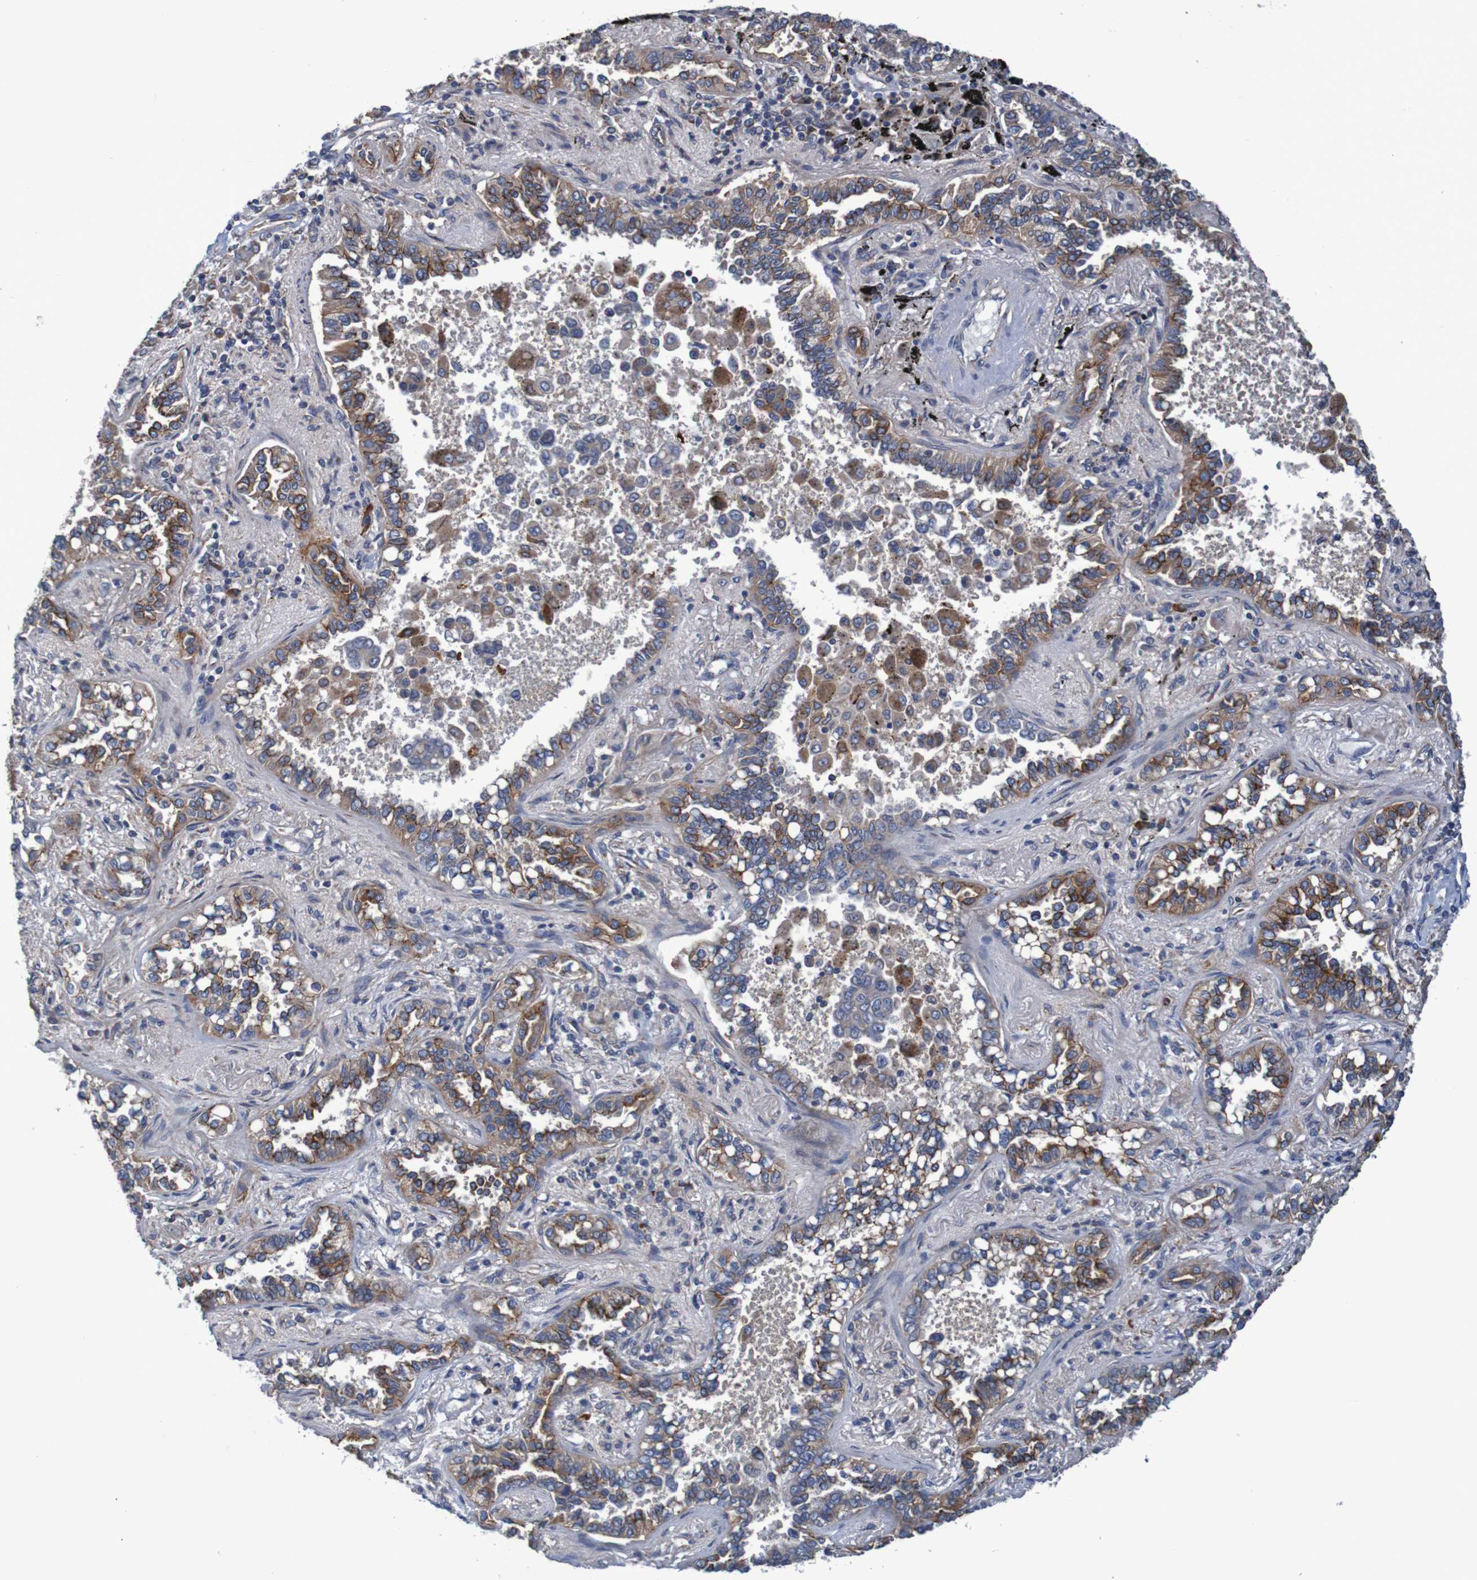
{"staining": {"intensity": "moderate", "quantity": ">75%", "location": "cytoplasmic/membranous"}, "tissue": "lung cancer", "cell_type": "Tumor cells", "image_type": "cancer", "snomed": [{"axis": "morphology", "description": "Normal tissue, NOS"}, {"axis": "morphology", "description": "Adenocarcinoma, NOS"}, {"axis": "topography", "description": "Lung"}], "caption": "Tumor cells demonstrate medium levels of moderate cytoplasmic/membranous positivity in about >75% of cells in human lung adenocarcinoma. Ihc stains the protein in brown and the nuclei are stained blue.", "gene": "CLDN18", "patient": {"sex": "male", "age": 59}}